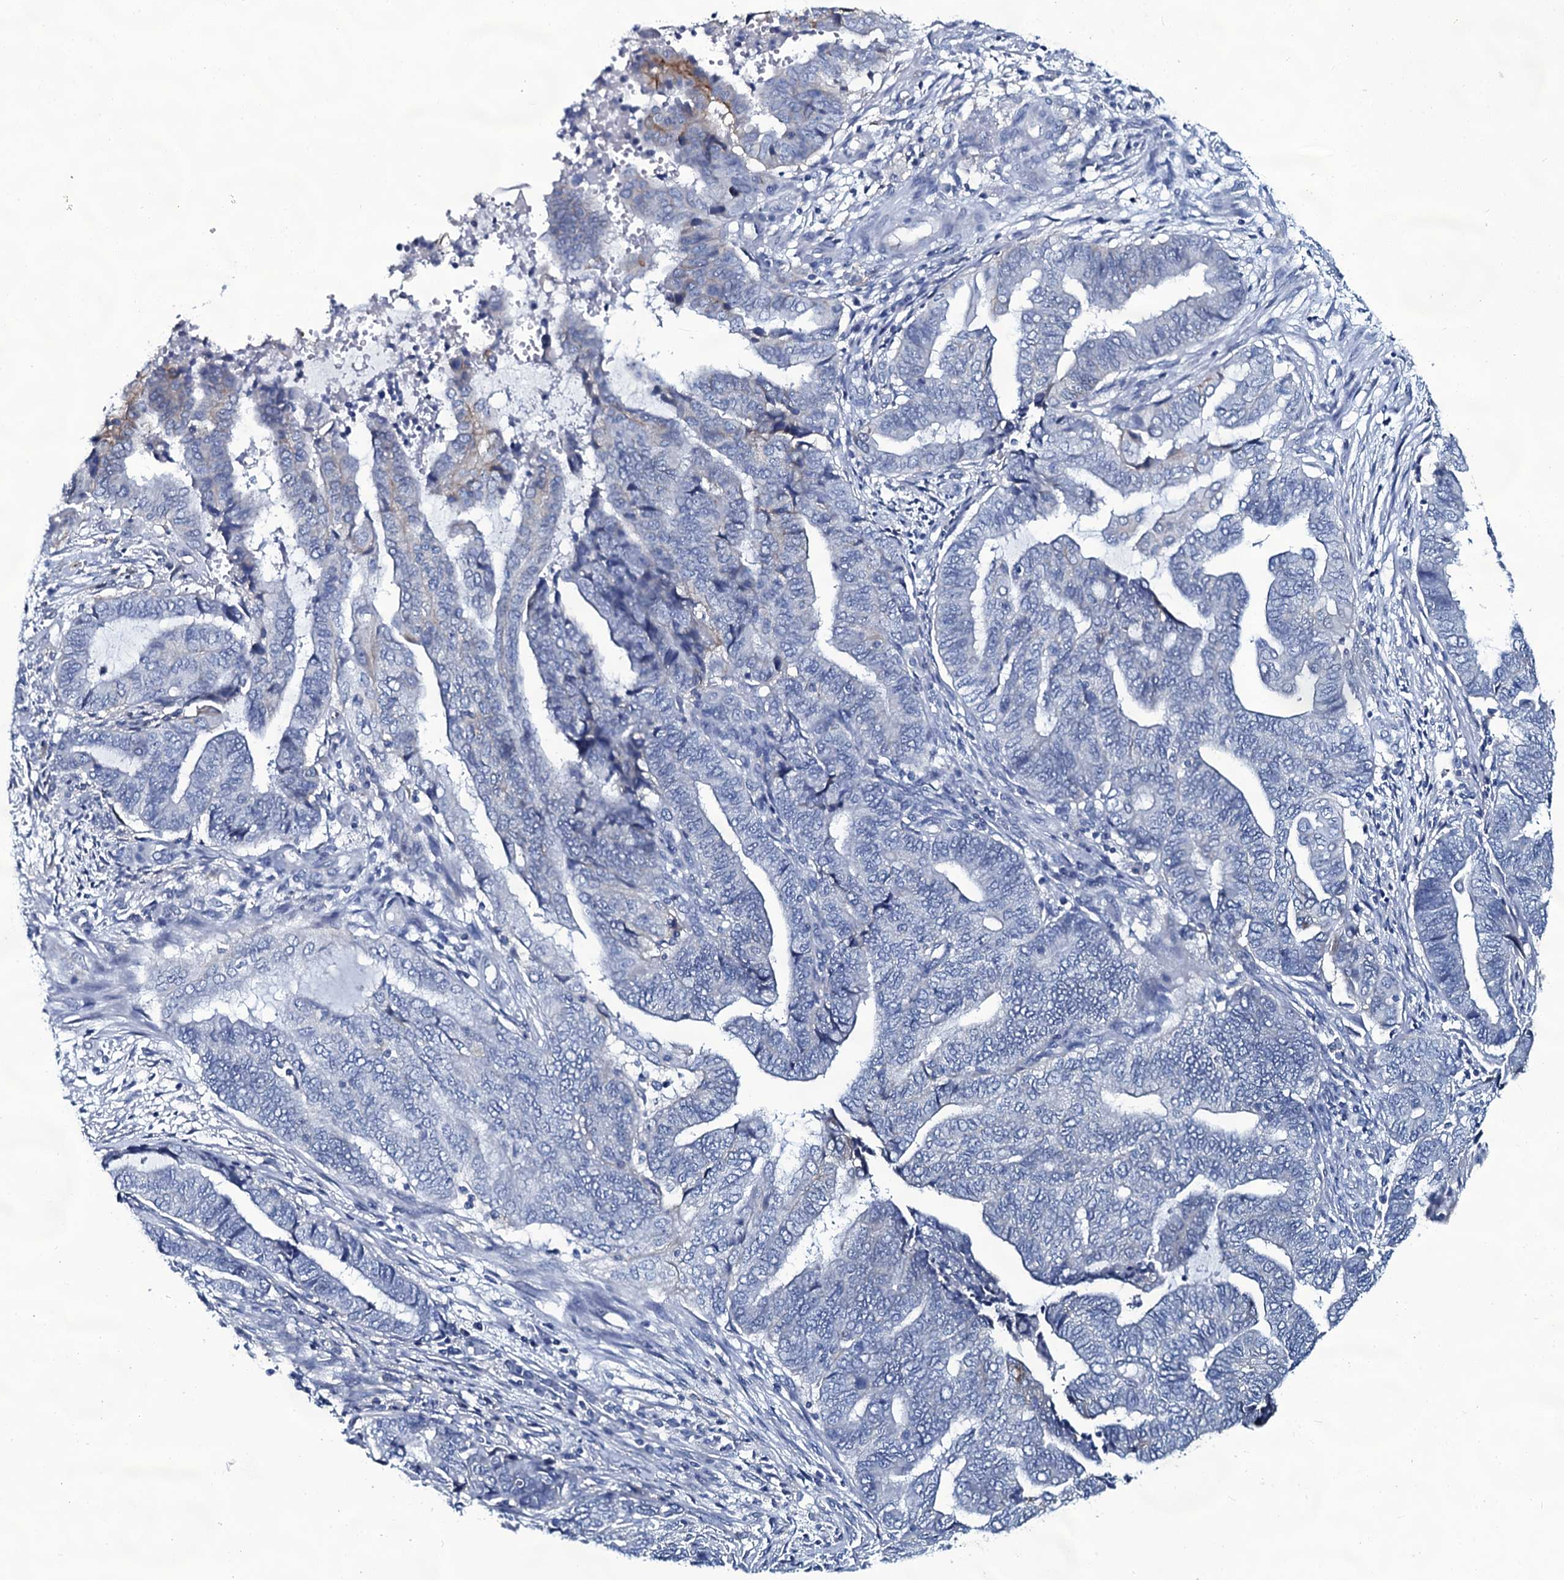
{"staining": {"intensity": "negative", "quantity": "none", "location": "none"}, "tissue": "endometrial cancer", "cell_type": "Tumor cells", "image_type": "cancer", "snomed": [{"axis": "morphology", "description": "Adenocarcinoma, NOS"}, {"axis": "topography", "description": "Uterus"}, {"axis": "topography", "description": "Endometrium"}], "caption": "A micrograph of human endometrial adenocarcinoma is negative for staining in tumor cells.", "gene": "SLC4A7", "patient": {"sex": "female", "age": 70}}